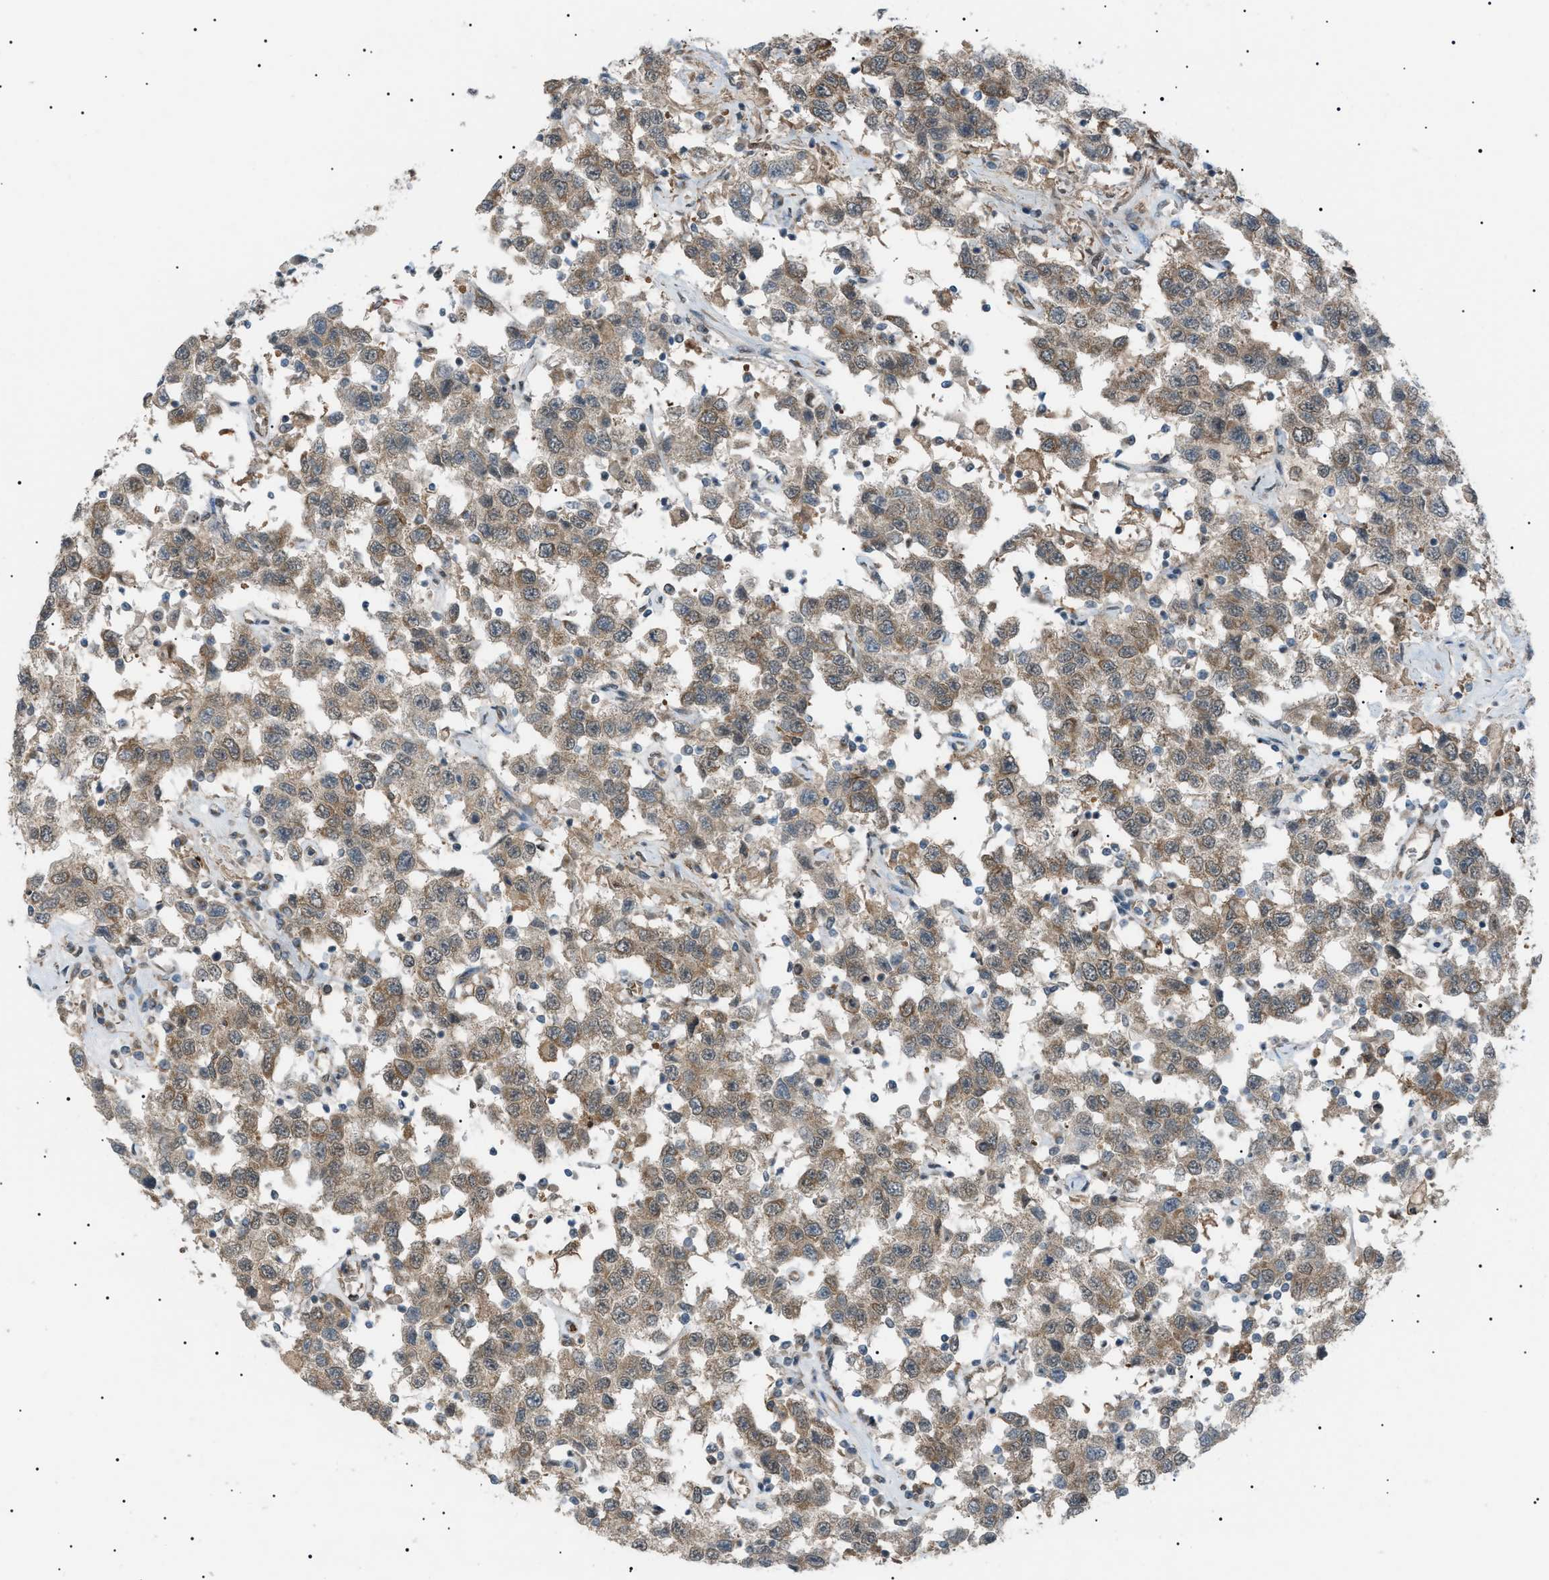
{"staining": {"intensity": "weak", "quantity": ">75%", "location": "cytoplasmic/membranous"}, "tissue": "testis cancer", "cell_type": "Tumor cells", "image_type": "cancer", "snomed": [{"axis": "morphology", "description": "Seminoma, NOS"}, {"axis": "topography", "description": "Testis"}], "caption": "Approximately >75% of tumor cells in human testis seminoma demonstrate weak cytoplasmic/membranous protein staining as visualized by brown immunohistochemical staining.", "gene": "LPIN2", "patient": {"sex": "male", "age": 41}}